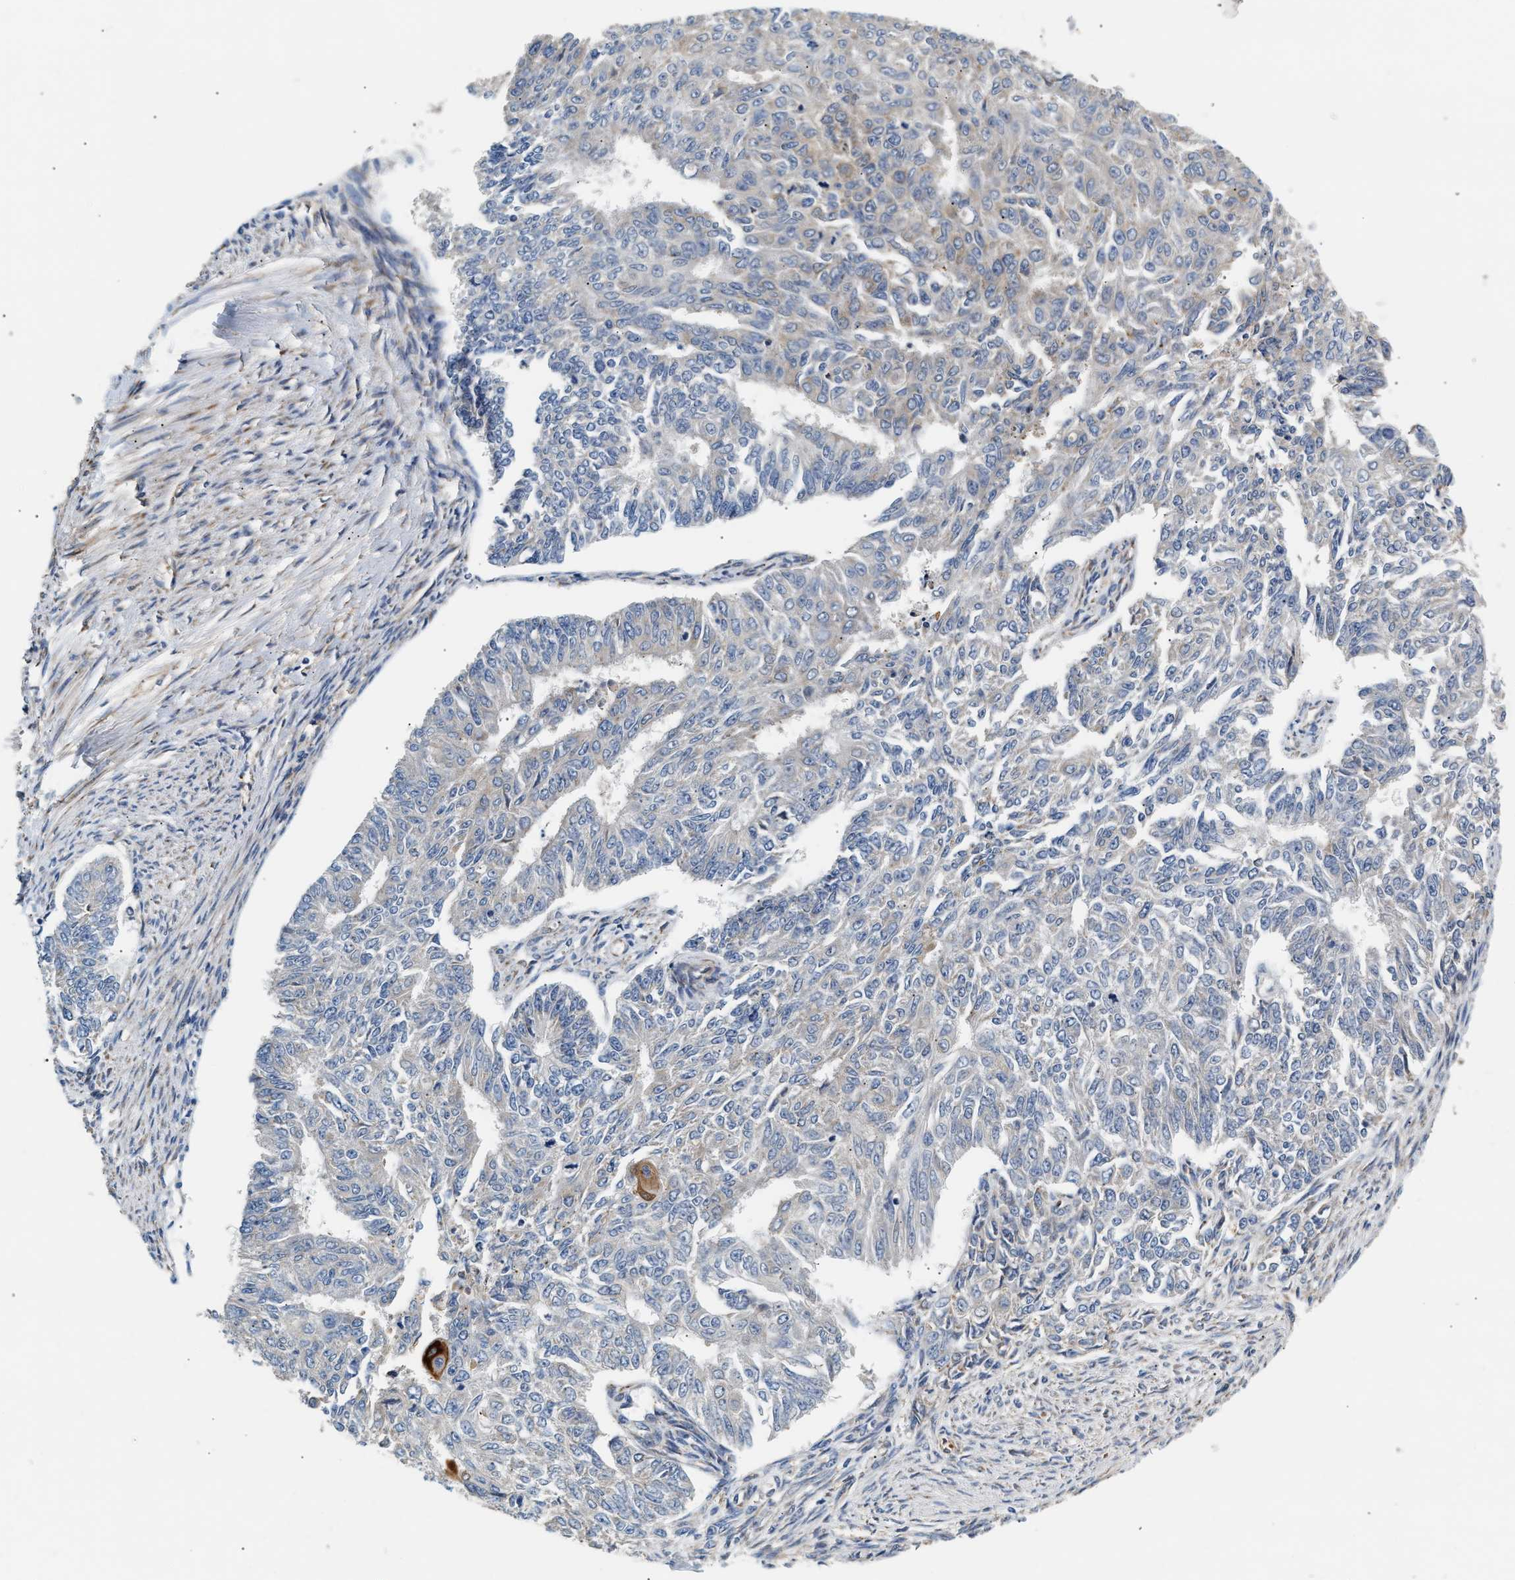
{"staining": {"intensity": "negative", "quantity": "none", "location": "none"}, "tissue": "endometrial cancer", "cell_type": "Tumor cells", "image_type": "cancer", "snomed": [{"axis": "morphology", "description": "Adenocarcinoma, NOS"}, {"axis": "topography", "description": "Endometrium"}], "caption": "A micrograph of human adenocarcinoma (endometrial) is negative for staining in tumor cells. (DAB IHC with hematoxylin counter stain).", "gene": "IFT74", "patient": {"sex": "female", "age": 32}}